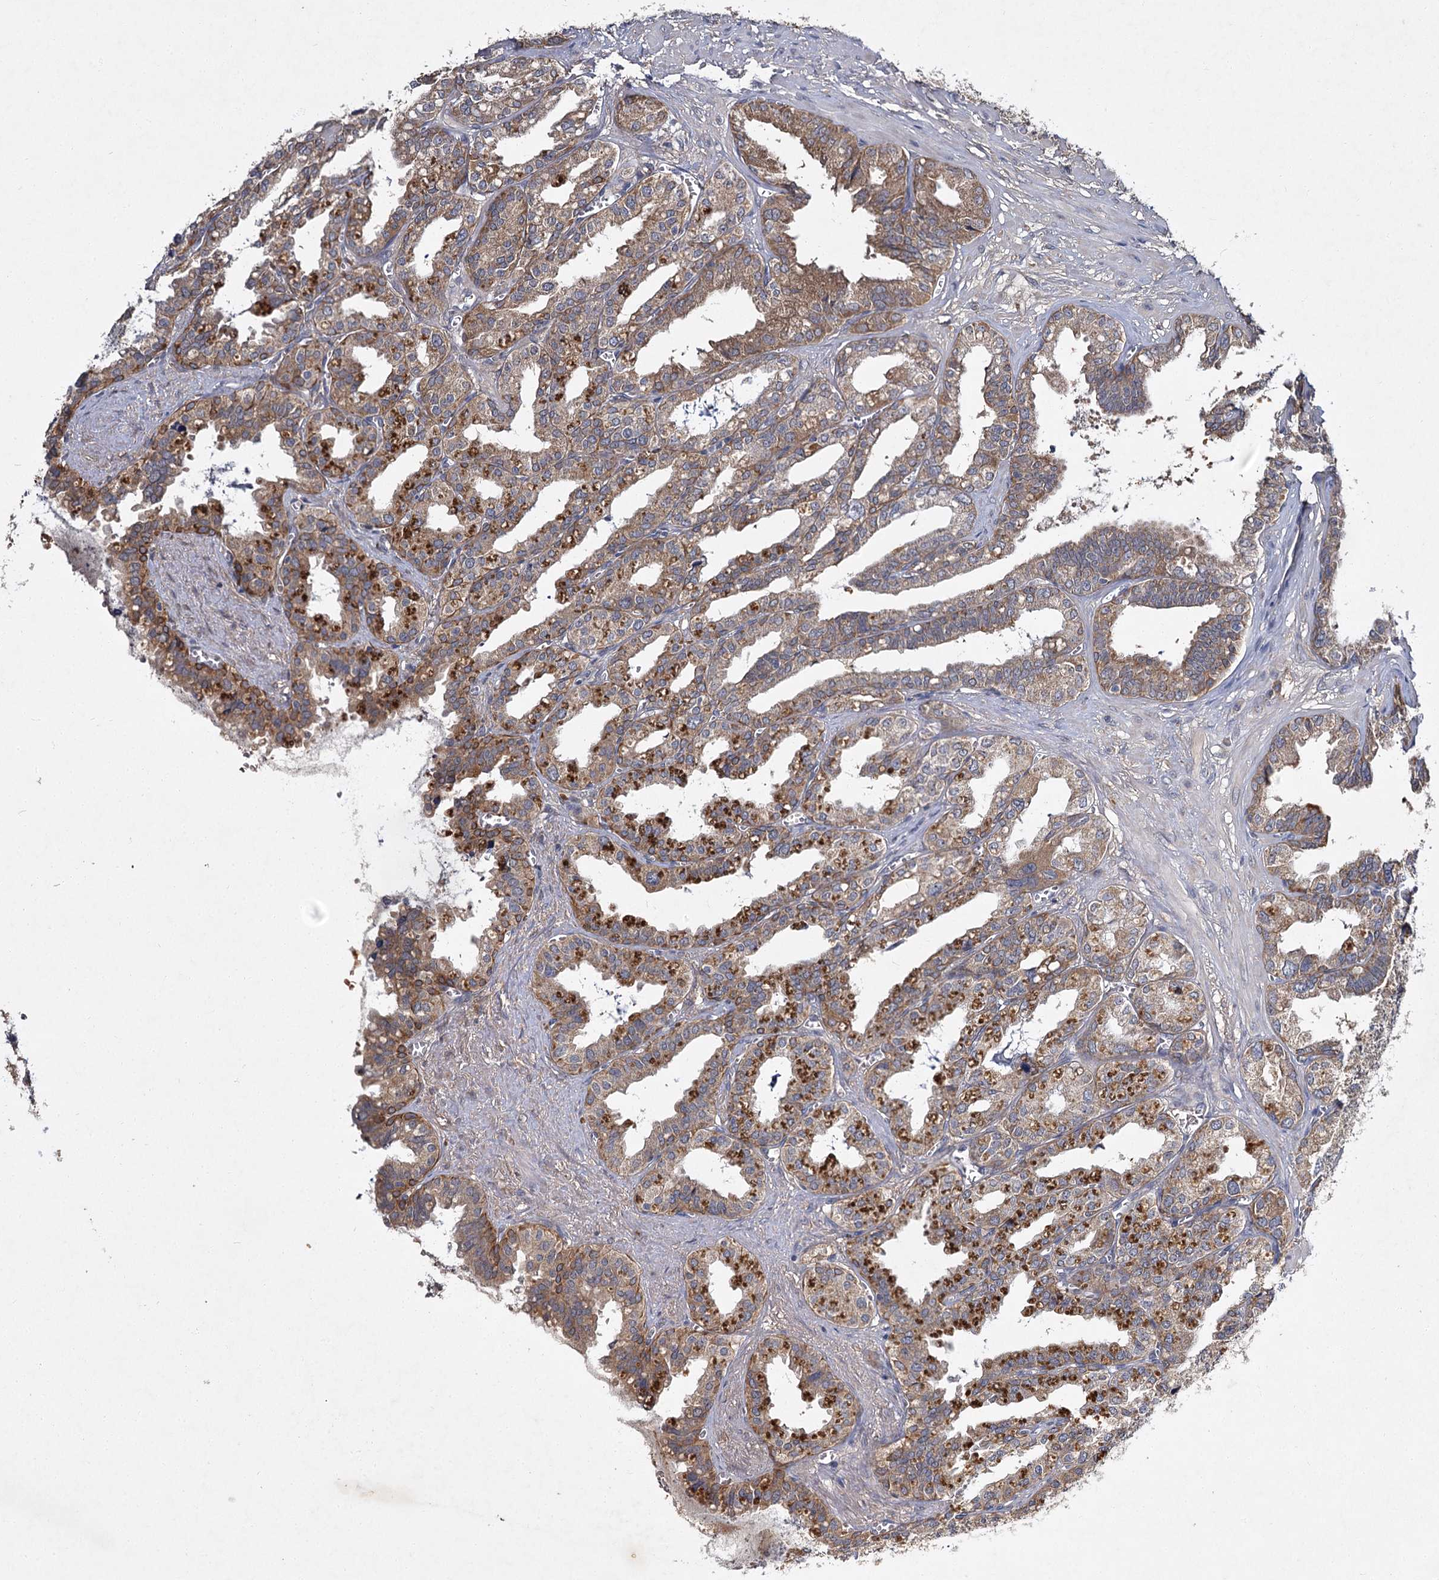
{"staining": {"intensity": "moderate", "quantity": ">75%", "location": "cytoplasmic/membranous"}, "tissue": "seminal vesicle", "cell_type": "Glandular cells", "image_type": "normal", "snomed": [{"axis": "morphology", "description": "Normal tissue, NOS"}, {"axis": "topography", "description": "Prostate"}, {"axis": "topography", "description": "Seminal veicle"}], "caption": "This is a photomicrograph of immunohistochemistry (IHC) staining of normal seminal vesicle, which shows moderate staining in the cytoplasmic/membranous of glandular cells.", "gene": "MFN1", "patient": {"sex": "male", "age": 51}}